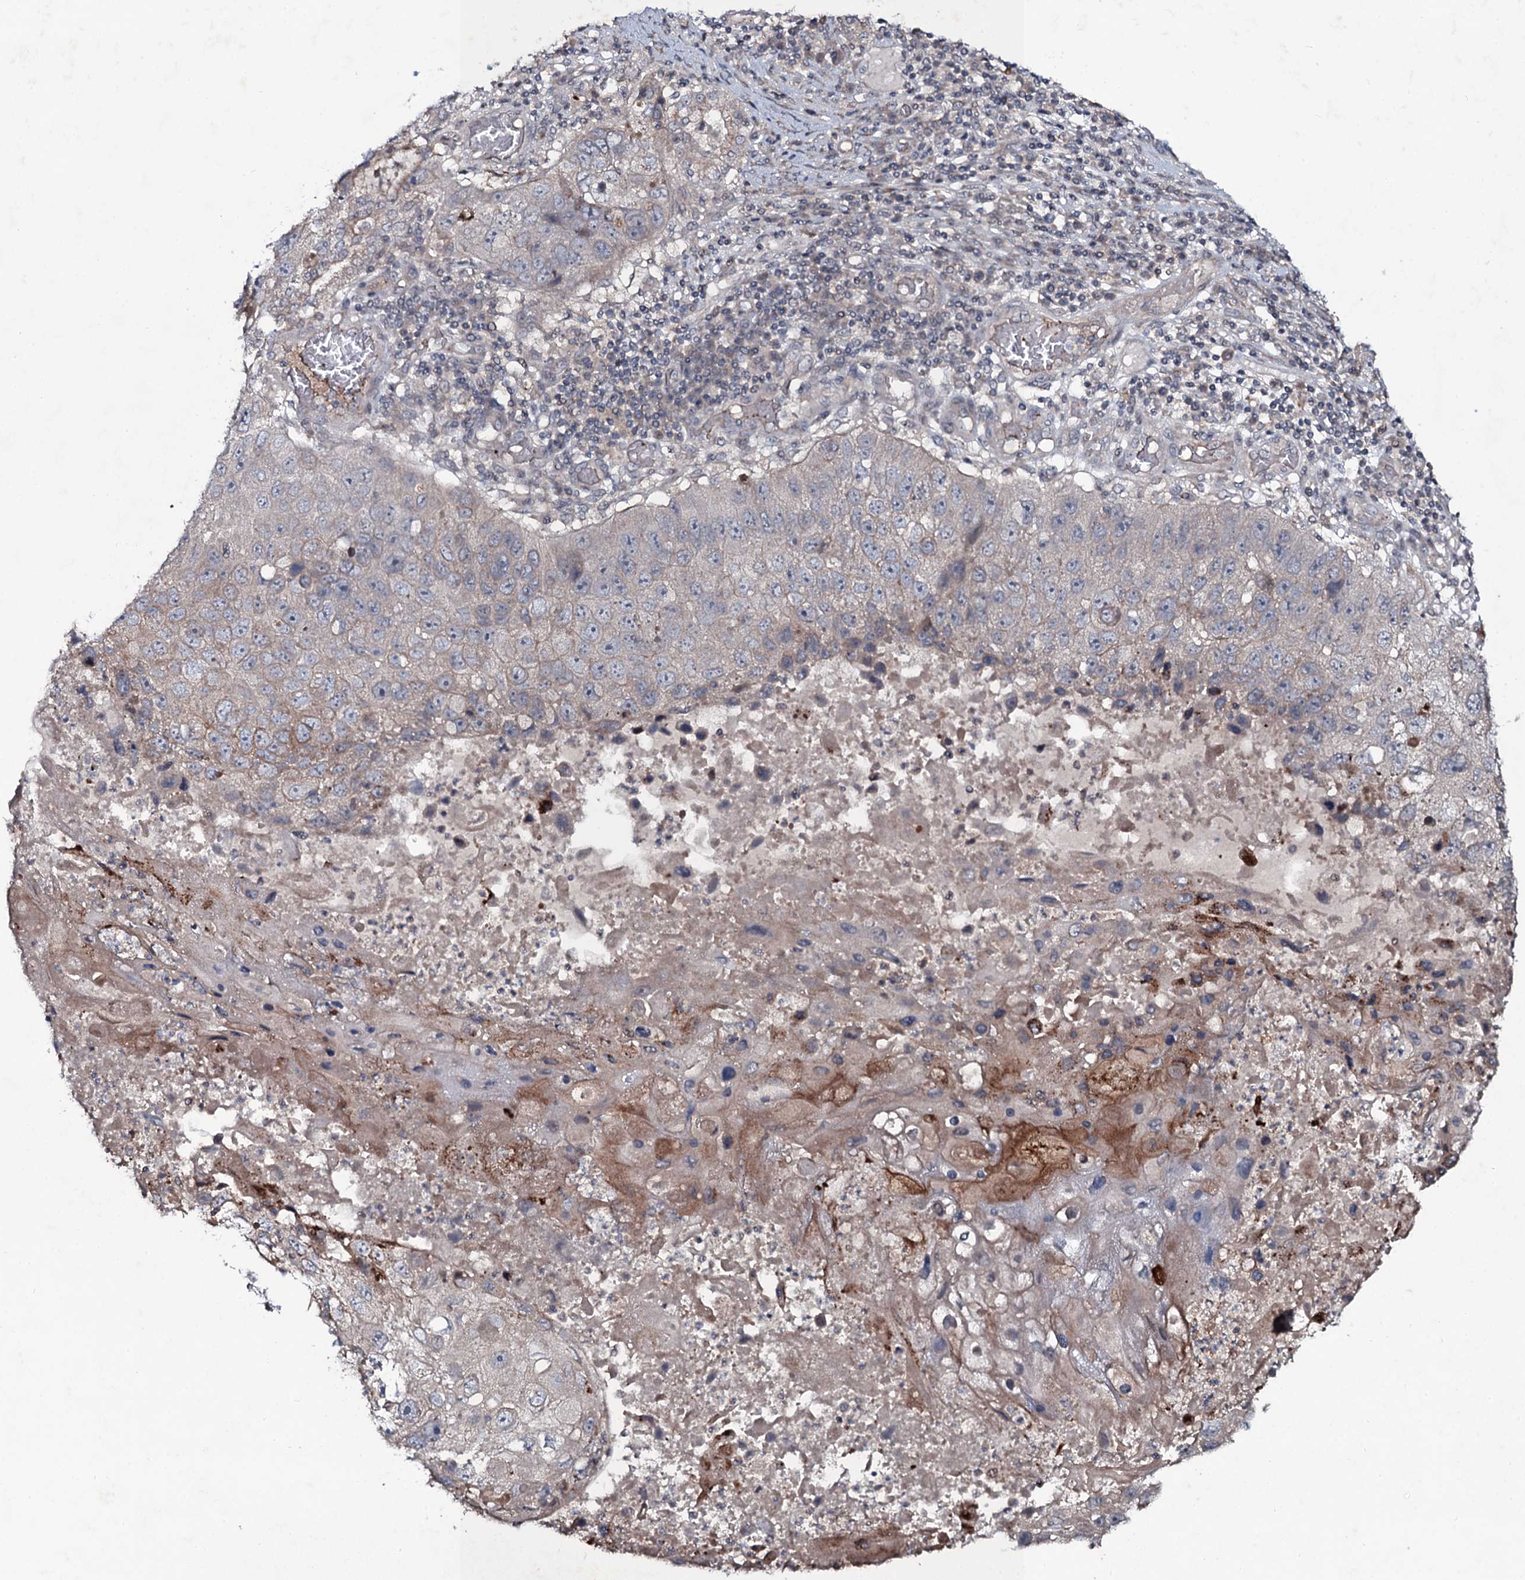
{"staining": {"intensity": "weak", "quantity": "<25%", "location": "cytoplasmic/membranous"}, "tissue": "lung cancer", "cell_type": "Tumor cells", "image_type": "cancer", "snomed": [{"axis": "morphology", "description": "Squamous cell carcinoma, NOS"}, {"axis": "topography", "description": "Lung"}], "caption": "The image reveals no significant positivity in tumor cells of lung squamous cell carcinoma.", "gene": "SNAP23", "patient": {"sex": "male", "age": 61}}